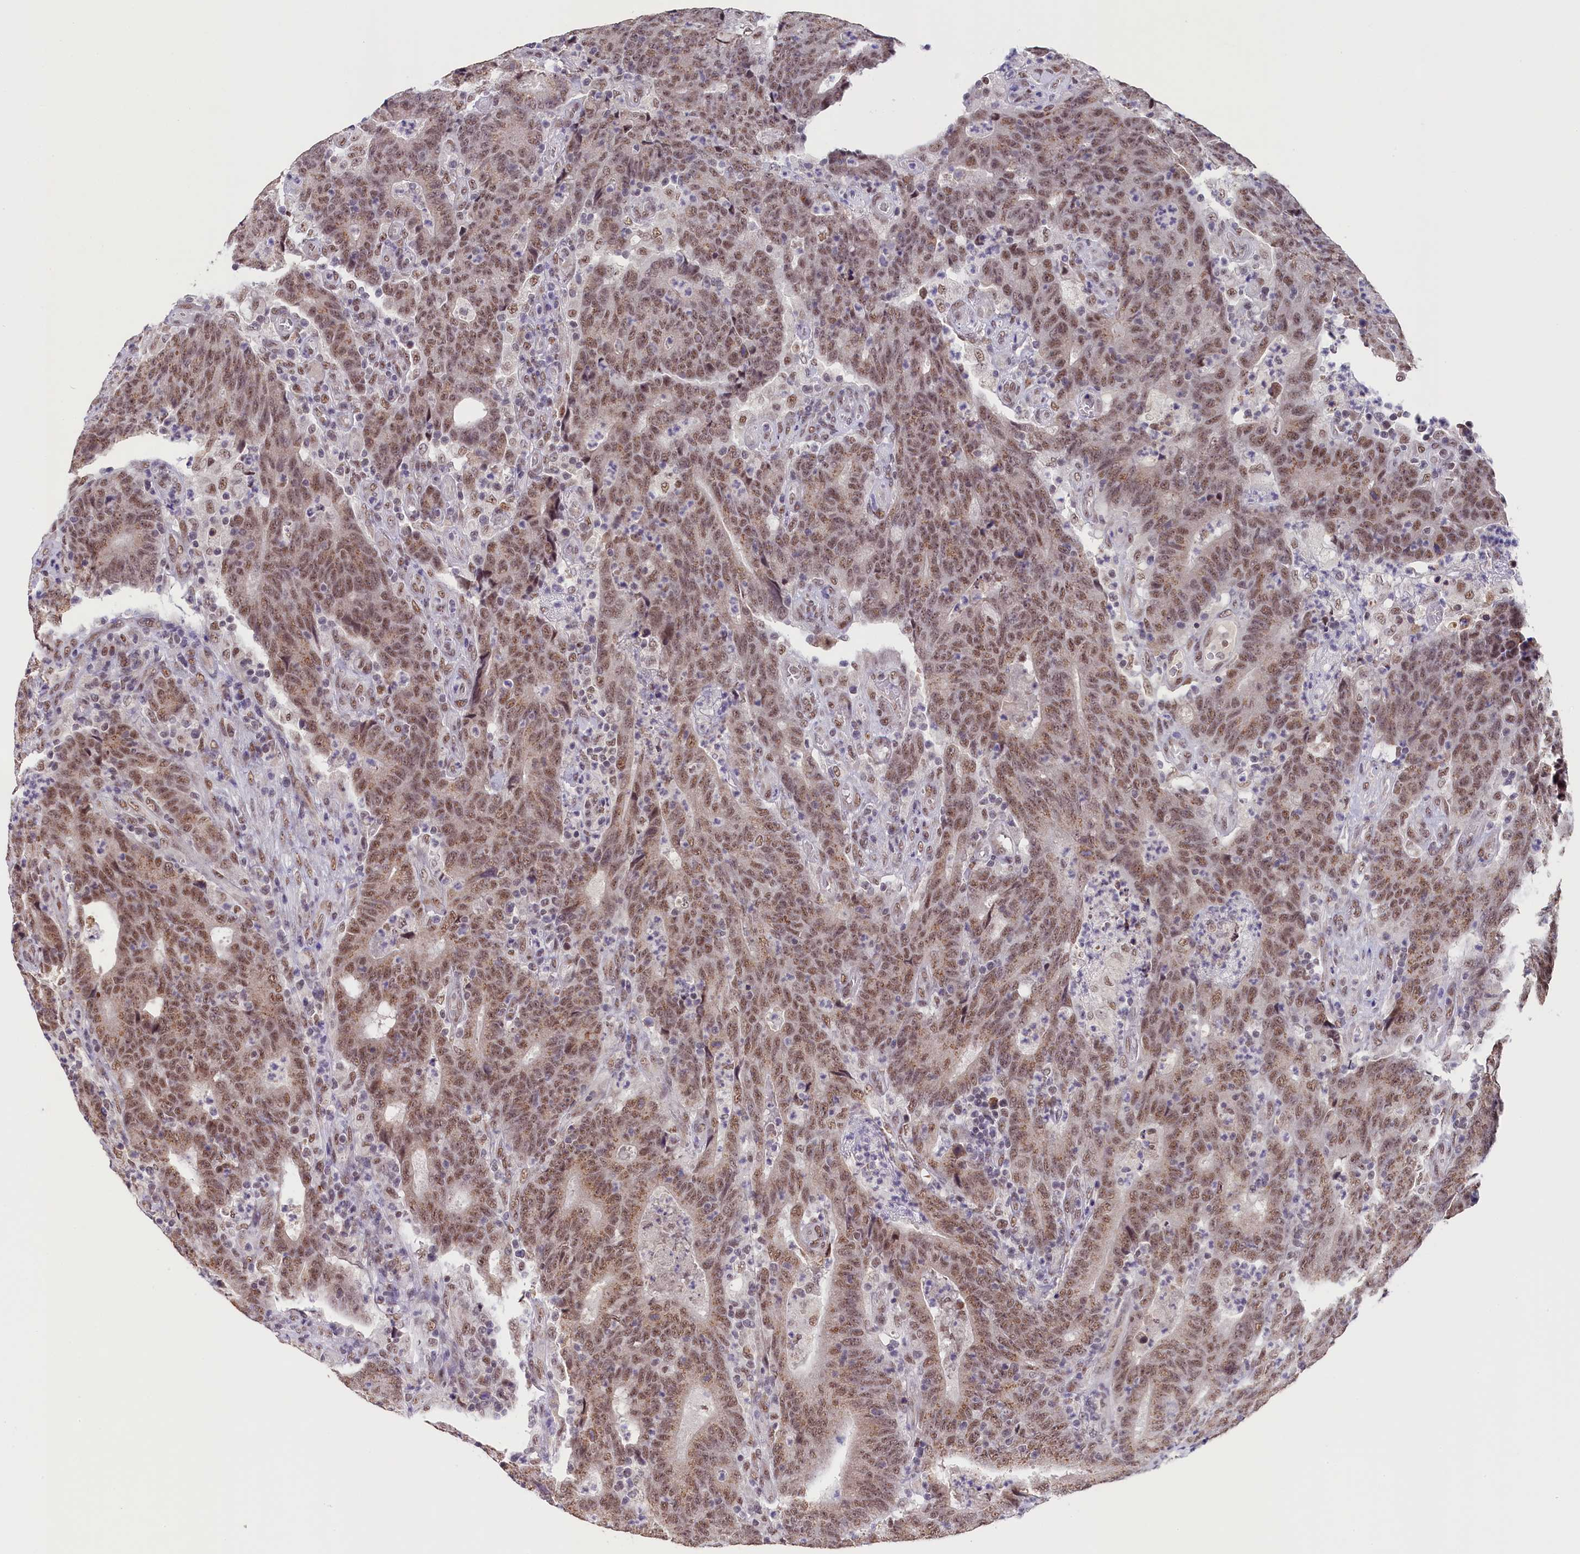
{"staining": {"intensity": "moderate", "quantity": ">75%", "location": "cytoplasmic/membranous,nuclear"}, "tissue": "colorectal cancer", "cell_type": "Tumor cells", "image_type": "cancer", "snomed": [{"axis": "morphology", "description": "Adenocarcinoma, NOS"}, {"axis": "topography", "description": "Colon"}], "caption": "Human adenocarcinoma (colorectal) stained with a brown dye demonstrates moderate cytoplasmic/membranous and nuclear positive staining in about >75% of tumor cells.", "gene": "NCBP1", "patient": {"sex": "female", "age": 75}}